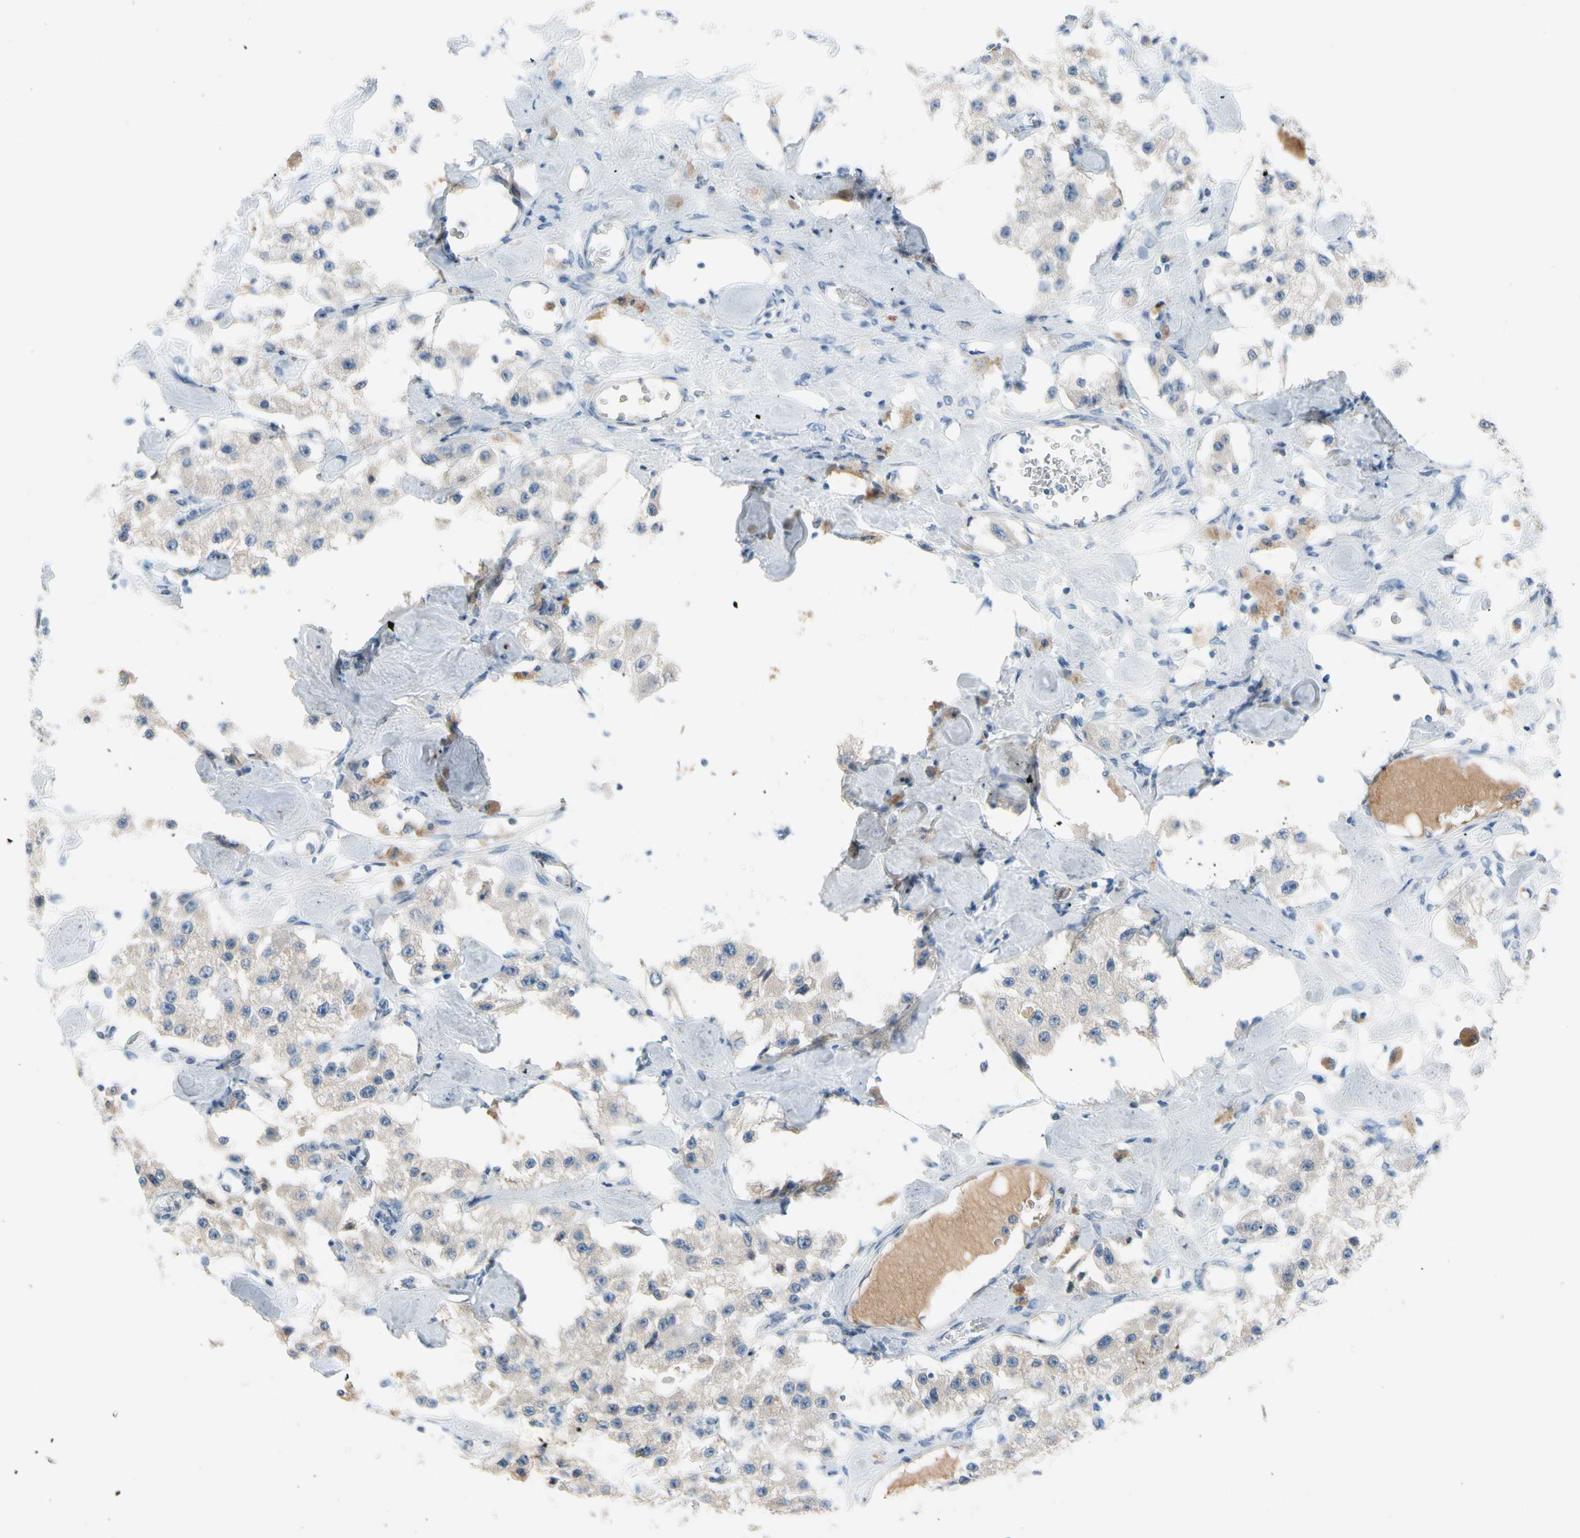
{"staining": {"intensity": "negative", "quantity": "none", "location": "none"}, "tissue": "carcinoid", "cell_type": "Tumor cells", "image_type": "cancer", "snomed": [{"axis": "morphology", "description": "Carcinoid, malignant, NOS"}, {"axis": "topography", "description": "Pancreas"}], "caption": "High power microscopy micrograph of an IHC photomicrograph of carcinoid, revealing no significant staining in tumor cells.", "gene": "CNDP1", "patient": {"sex": "male", "age": 41}}